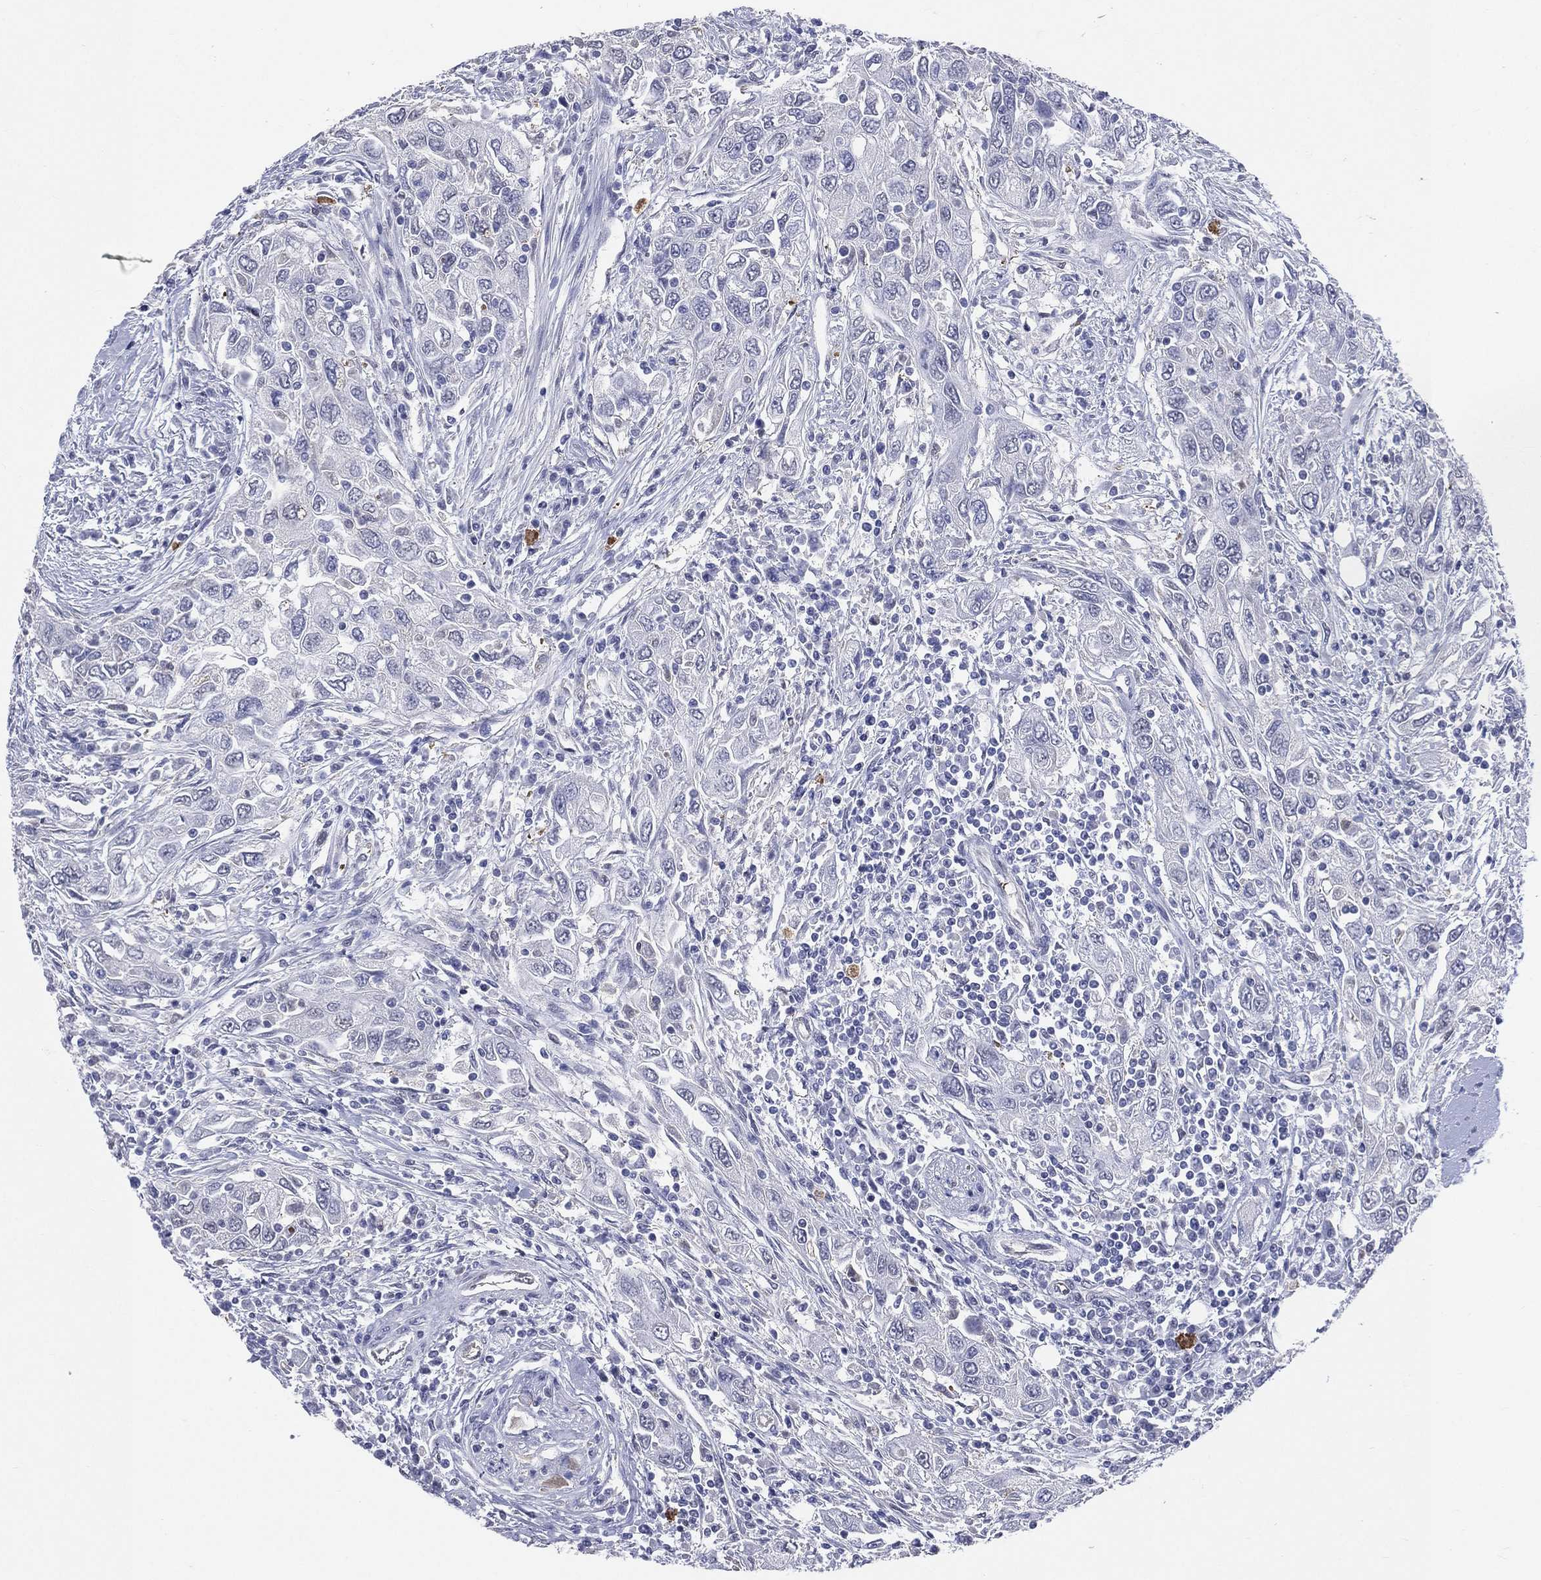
{"staining": {"intensity": "negative", "quantity": "none", "location": "none"}, "tissue": "urothelial cancer", "cell_type": "Tumor cells", "image_type": "cancer", "snomed": [{"axis": "morphology", "description": "Urothelial carcinoma, High grade"}, {"axis": "topography", "description": "Urinary bladder"}], "caption": "There is no significant staining in tumor cells of urothelial cancer.", "gene": "AKAP3", "patient": {"sex": "male", "age": 76}}